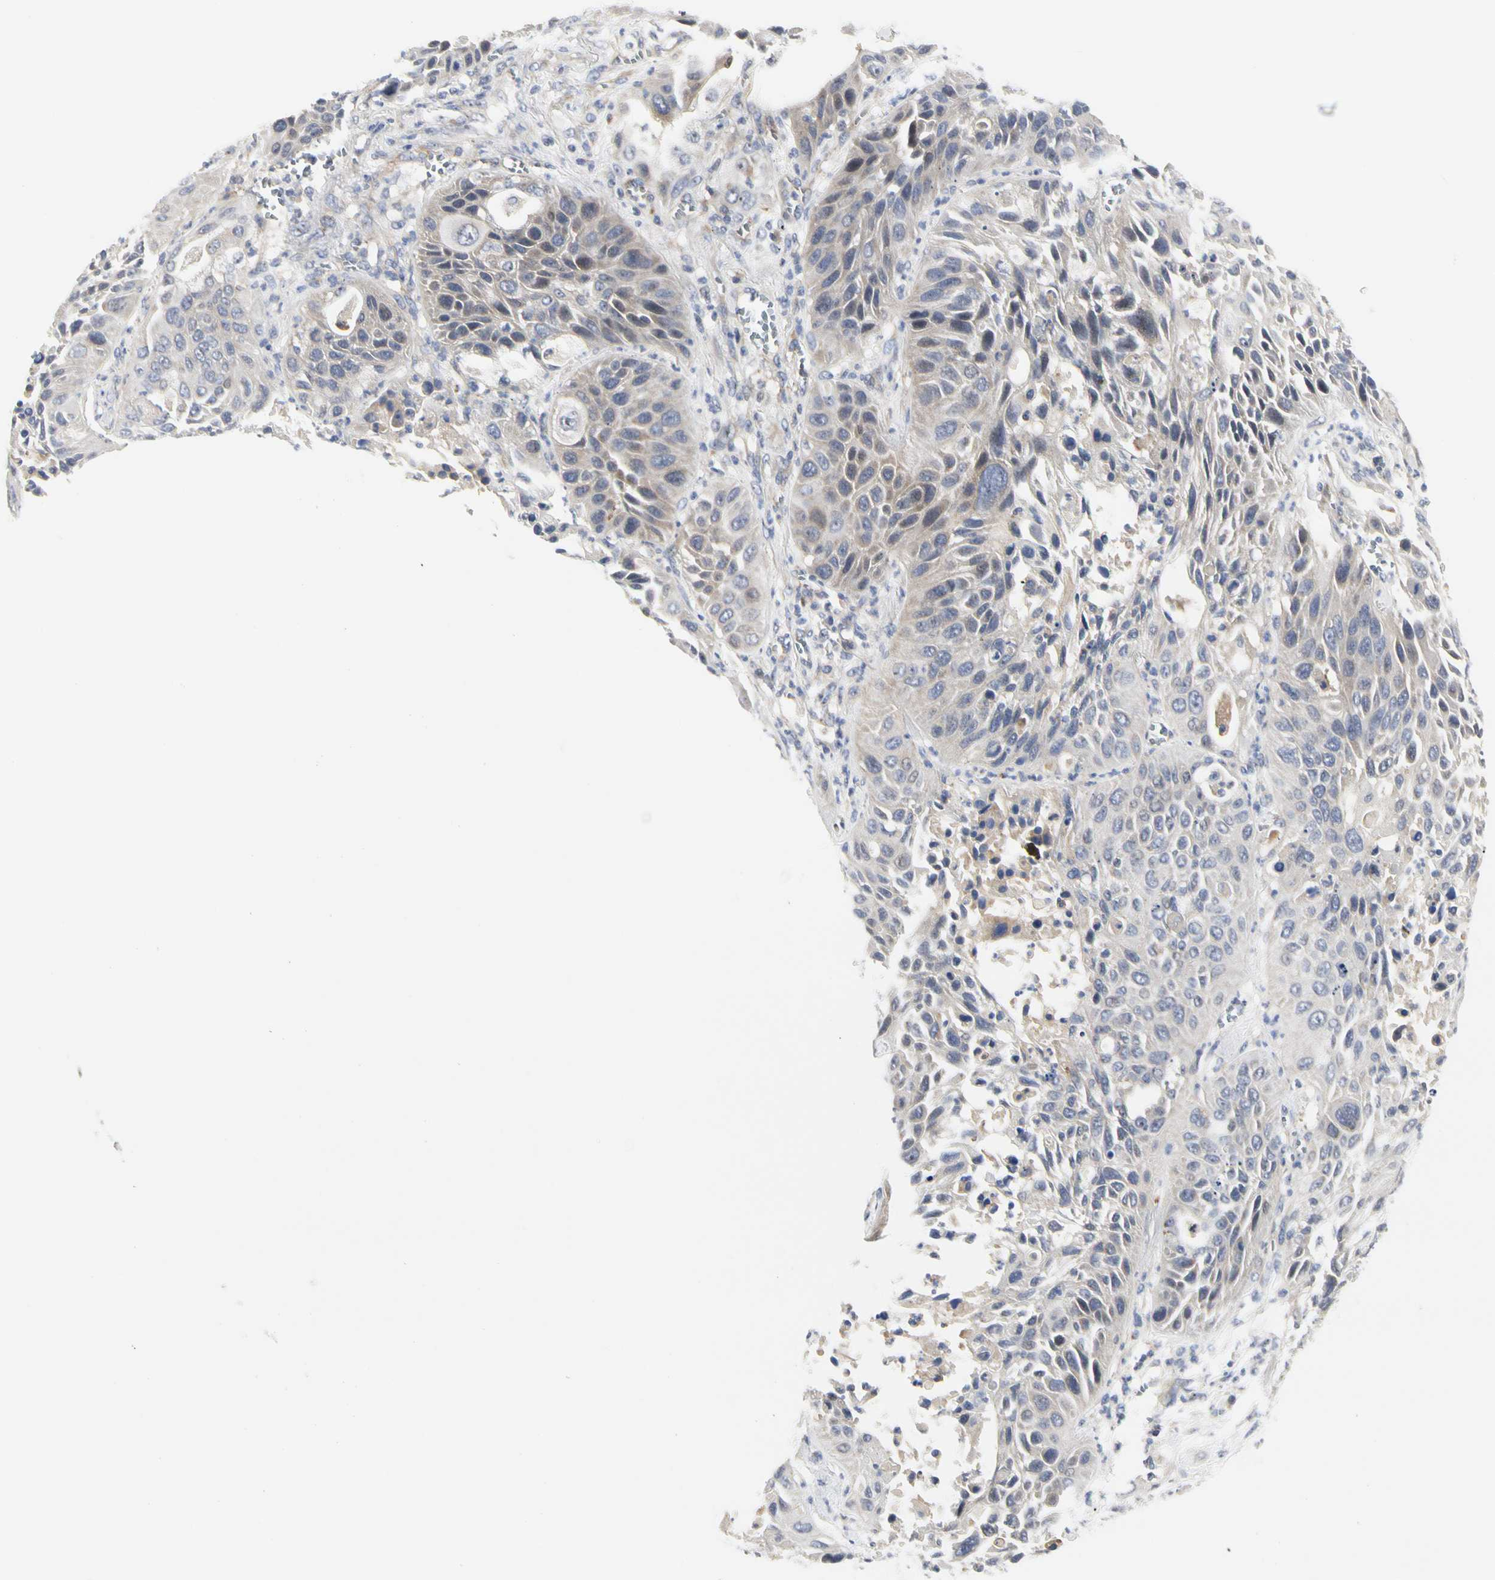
{"staining": {"intensity": "weak", "quantity": "25%-75%", "location": "cytoplasmic/membranous"}, "tissue": "lung cancer", "cell_type": "Tumor cells", "image_type": "cancer", "snomed": [{"axis": "morphology", "description": "Squamous cell carcinoma, NOS"}, {"axis": "topography", "description": "Lung"}], "caption": "This photomicrograph exhibits immunohistochemistry staining of human lung cancer (squamous cell carcinoma), with low weak cytoplasmic/membranous positivity in about 25%-75% of tumor cells.", "gene": "SHANK2", "patient": {"sex": "female", "age": 76}}